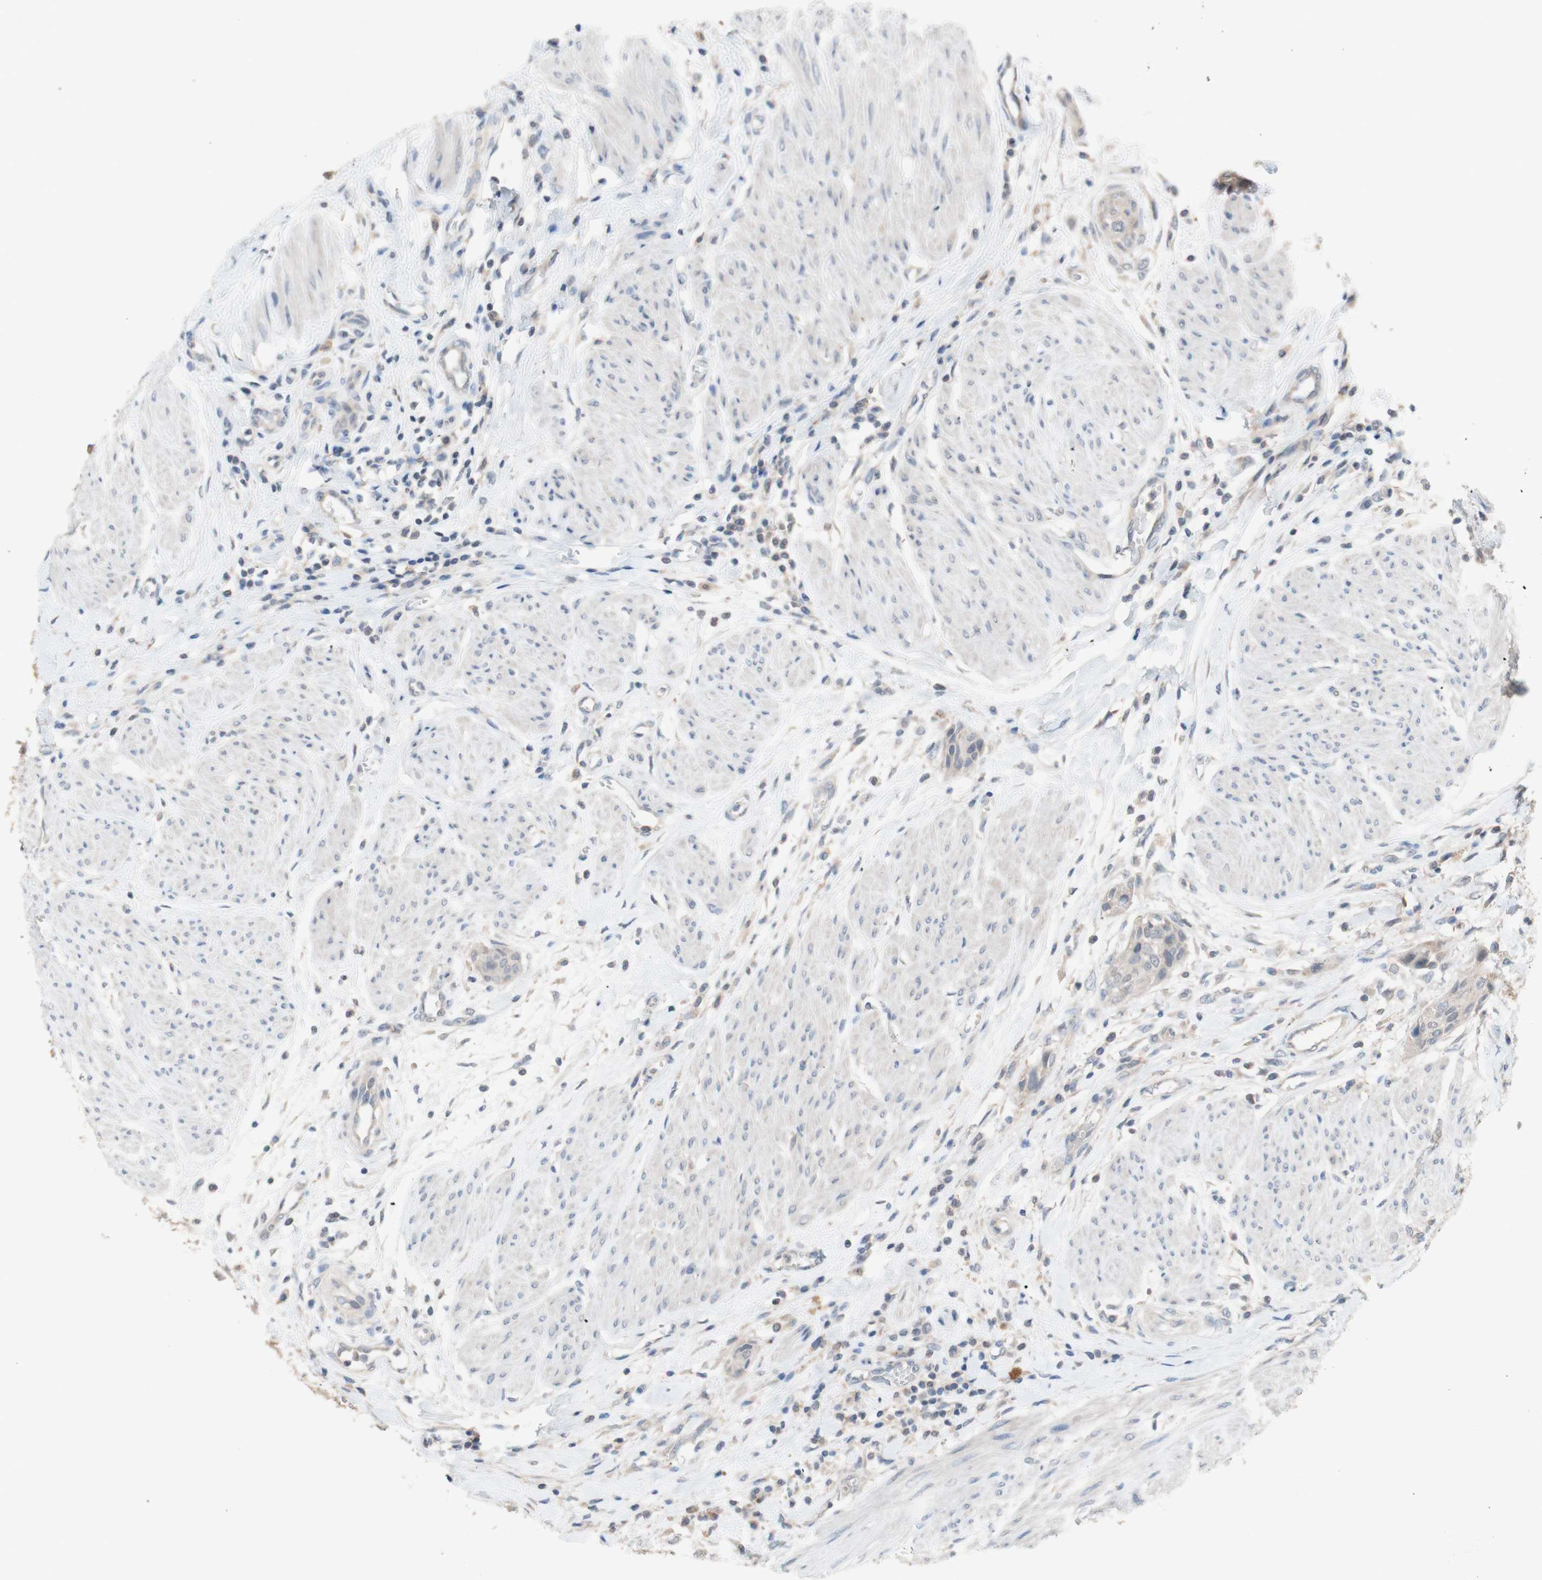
{"staining": {"intensity": "negative", "quantity": "none", "location": "none"}, "tissue": "urothelial cancer", "cell_type": "Tumor cells", "image_type": "cancer", "snomed": [{"axis": "morphology", "description": "Urothelial carcinoma, High grade"}, {"axis": "topography", "description": "Urinary bladder"}], "caption": "Human urothelial cancer stained for a protein using immunohistochemistry (IHC) exhibits no positivity in tumor cells.", "gene": "PEX2", "patient": {"sex": "male", "age": 35}}